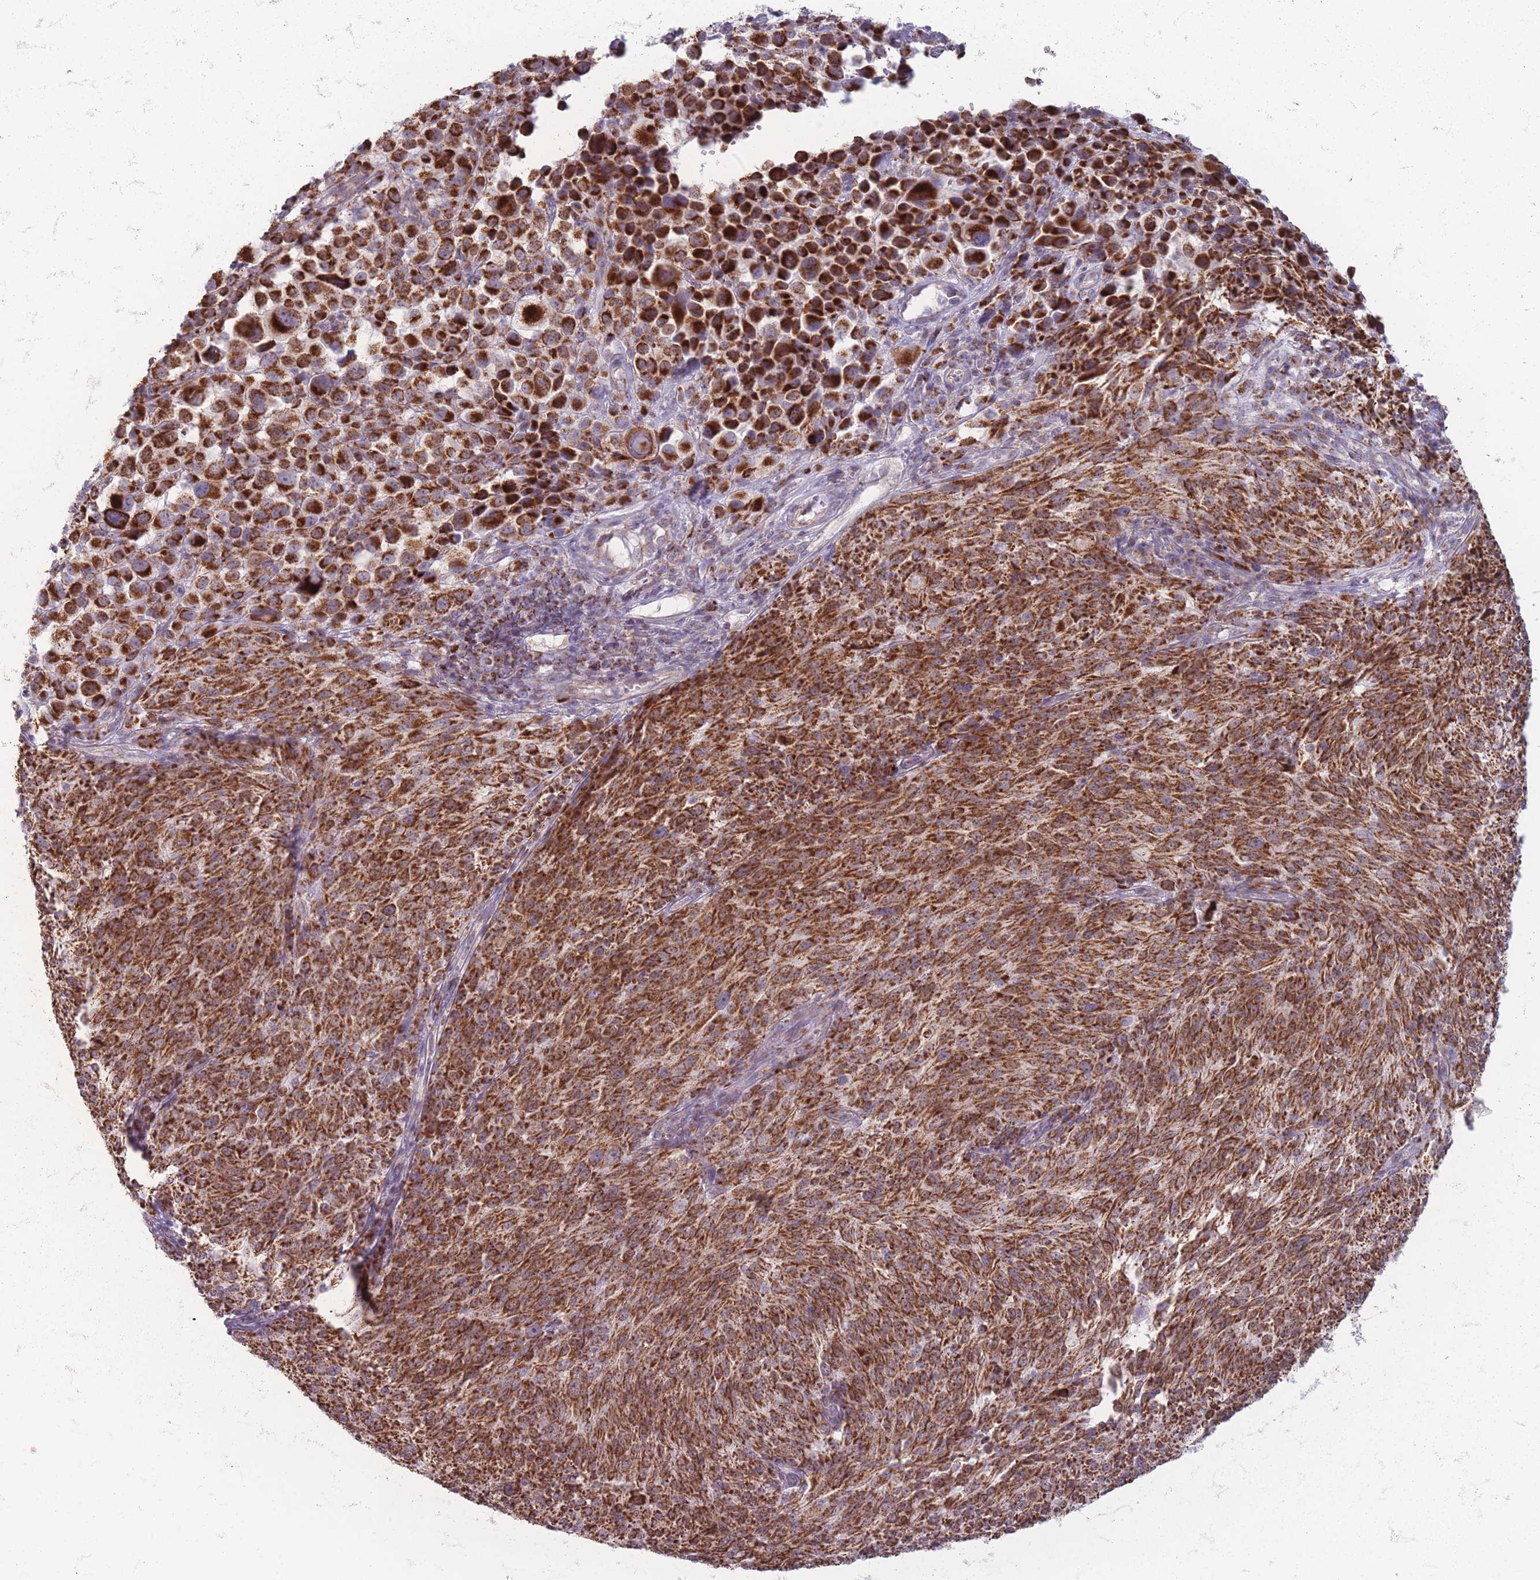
{"staining": {"intensity": "strong", "quantity": ">75%", "location": "cytoplasmic/membranous"}, "tissue": "melanoma", "cell_type": "Tumor cells", "image_type": "cancer", "snomed": [{"axis": "morphology", "description": "Malignant melanoma, NOS"}, {"axis": "topography", "description": "Skin of trunk"}], "caption": "A brown stain highlights strong cytoplasmic/membranous expression of a protein in human melanoma tumor cells. (IHC, brightfield microscopy, high magnification).", "gene": "DCHS1", "patient": {"sex": "male", "age": 71}}